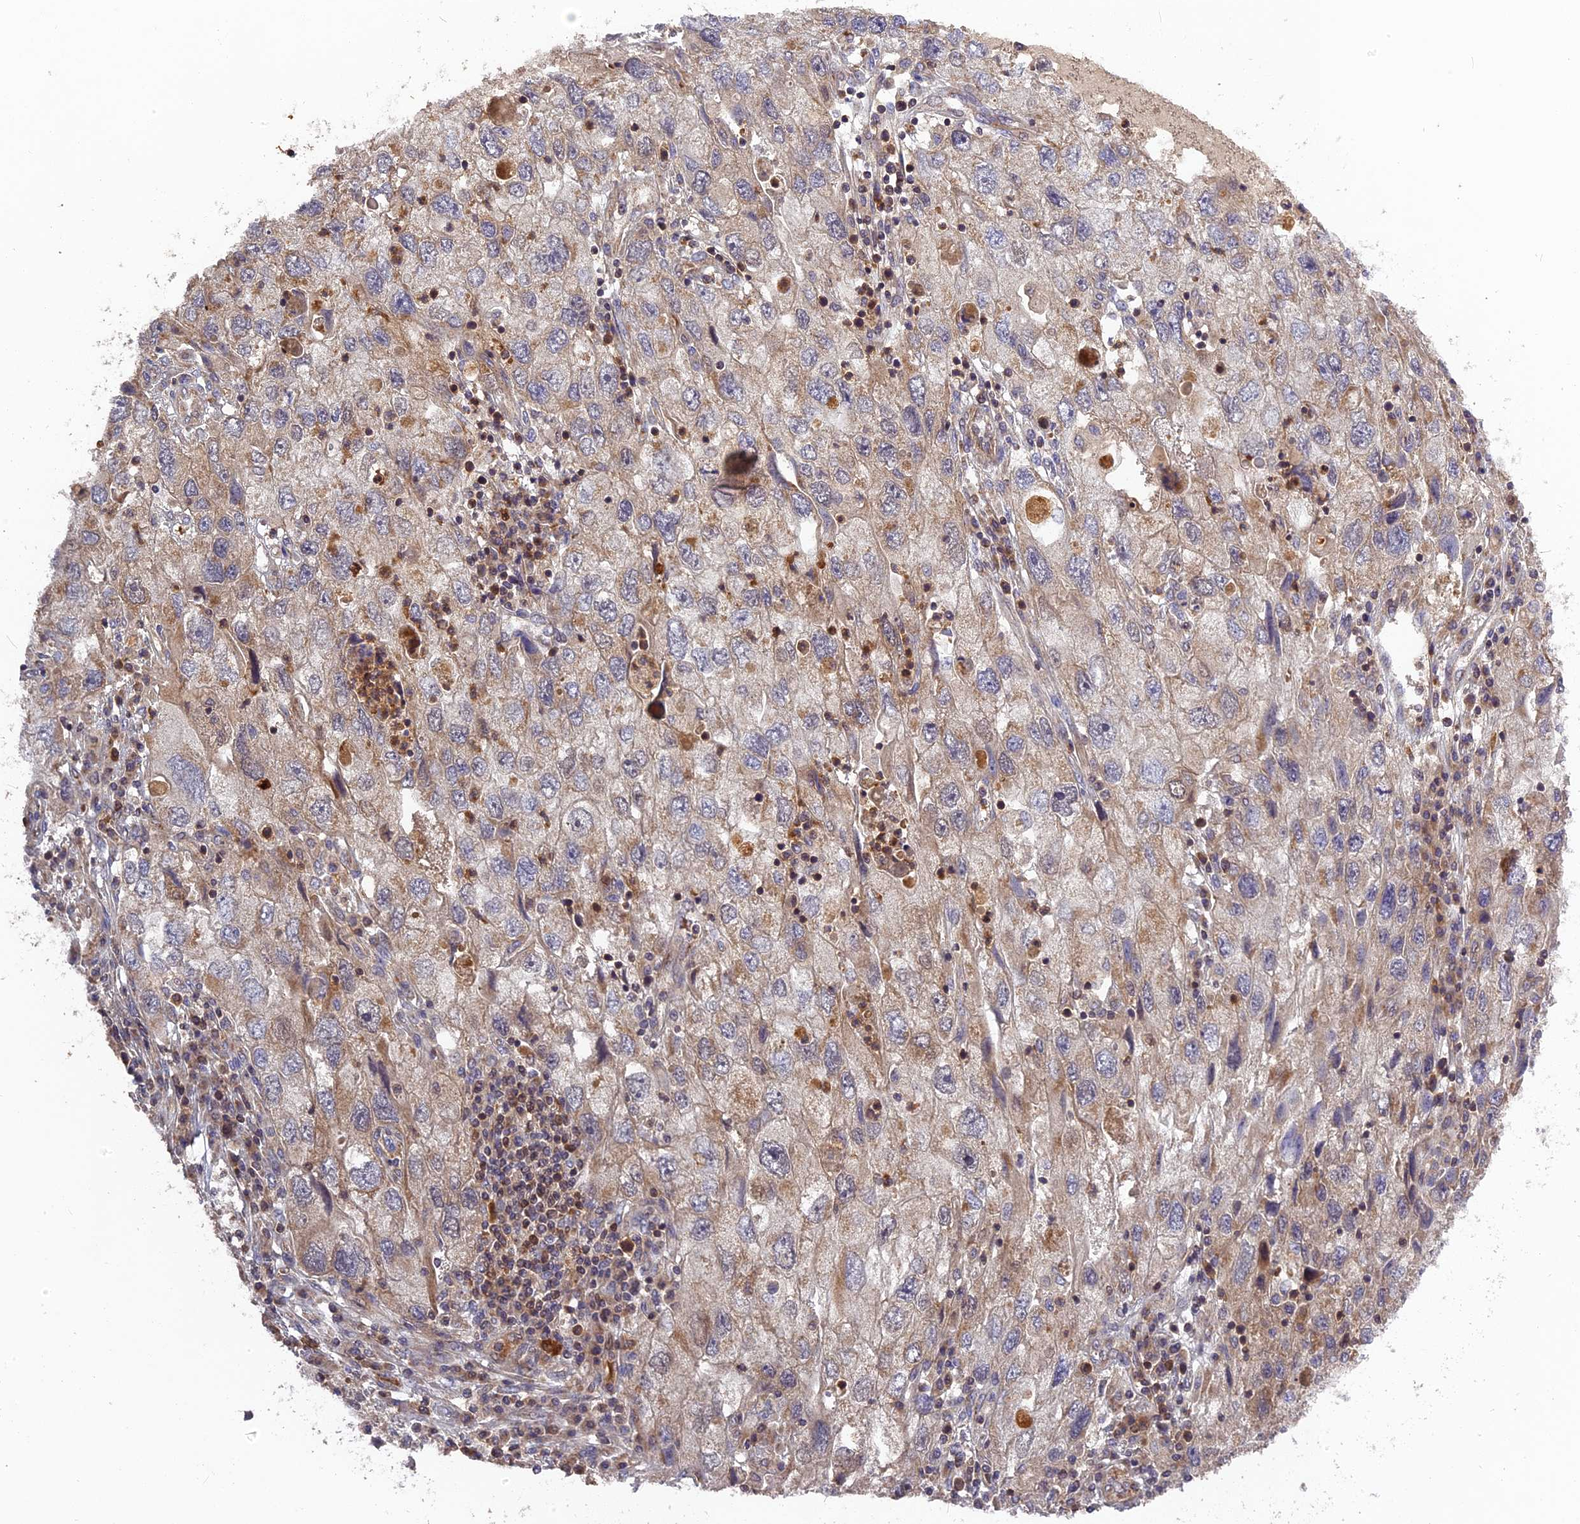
{"staining": {"intensity": "weak", "quantity": "25%-75%", "location": "cytoplasmic/membranous"}, "tissue": "endometrial cancer", "cell_type": "Tumor cells", "image_type": "cancer", "snomed": [{"axis": "morphology", "description": "Adenocarcinoma, NOS"}, {"axis": "topography", "description": "Endometrium"}], "caption": "Endometrial cancer stained with a protein marker reveals weak staining in tumor cells.", "gene": "RPIA", "patient": {"sex": "female", "age": 49}}